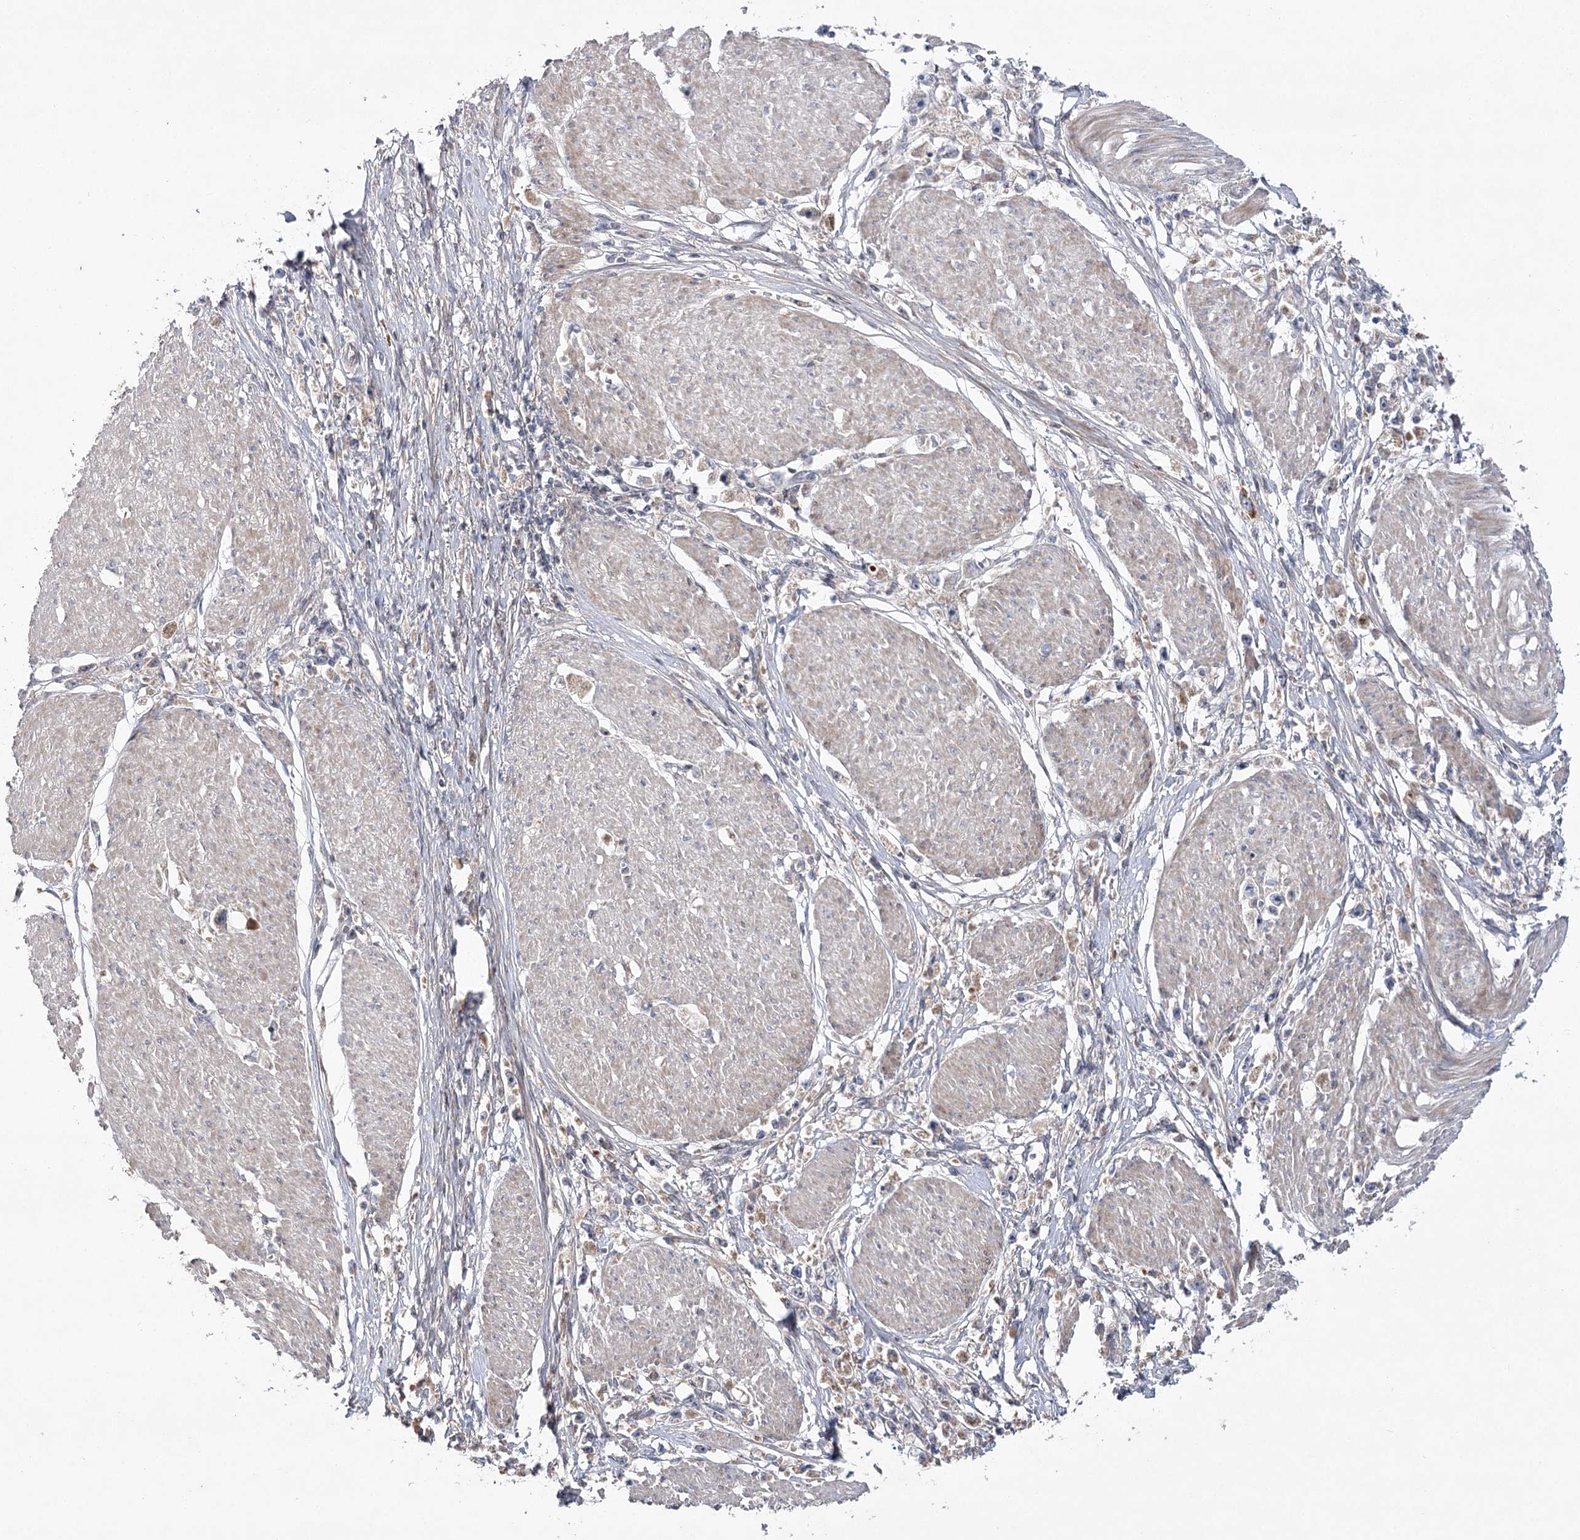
{"staining": {"intensity": "weak", "quantity": "<25%", "location": "cytoplasmic/membranous"}, "tissue": "stomach cancer", "cell_type": "Tumor cells", "image_type": "cancer", "snomed": [{"axis": "morphology", "description": "Adenocarcinoma, NOS"}, {"axis": "topography", "description": "Stomach"}], "caption": "Immunohistochemistry (IHC) of human stomach cancer (adenocarcinoma) exhibits no staining in tumor cells.", "gene": "OBSL1", "patient": {"sex": "female", "age": 59}}